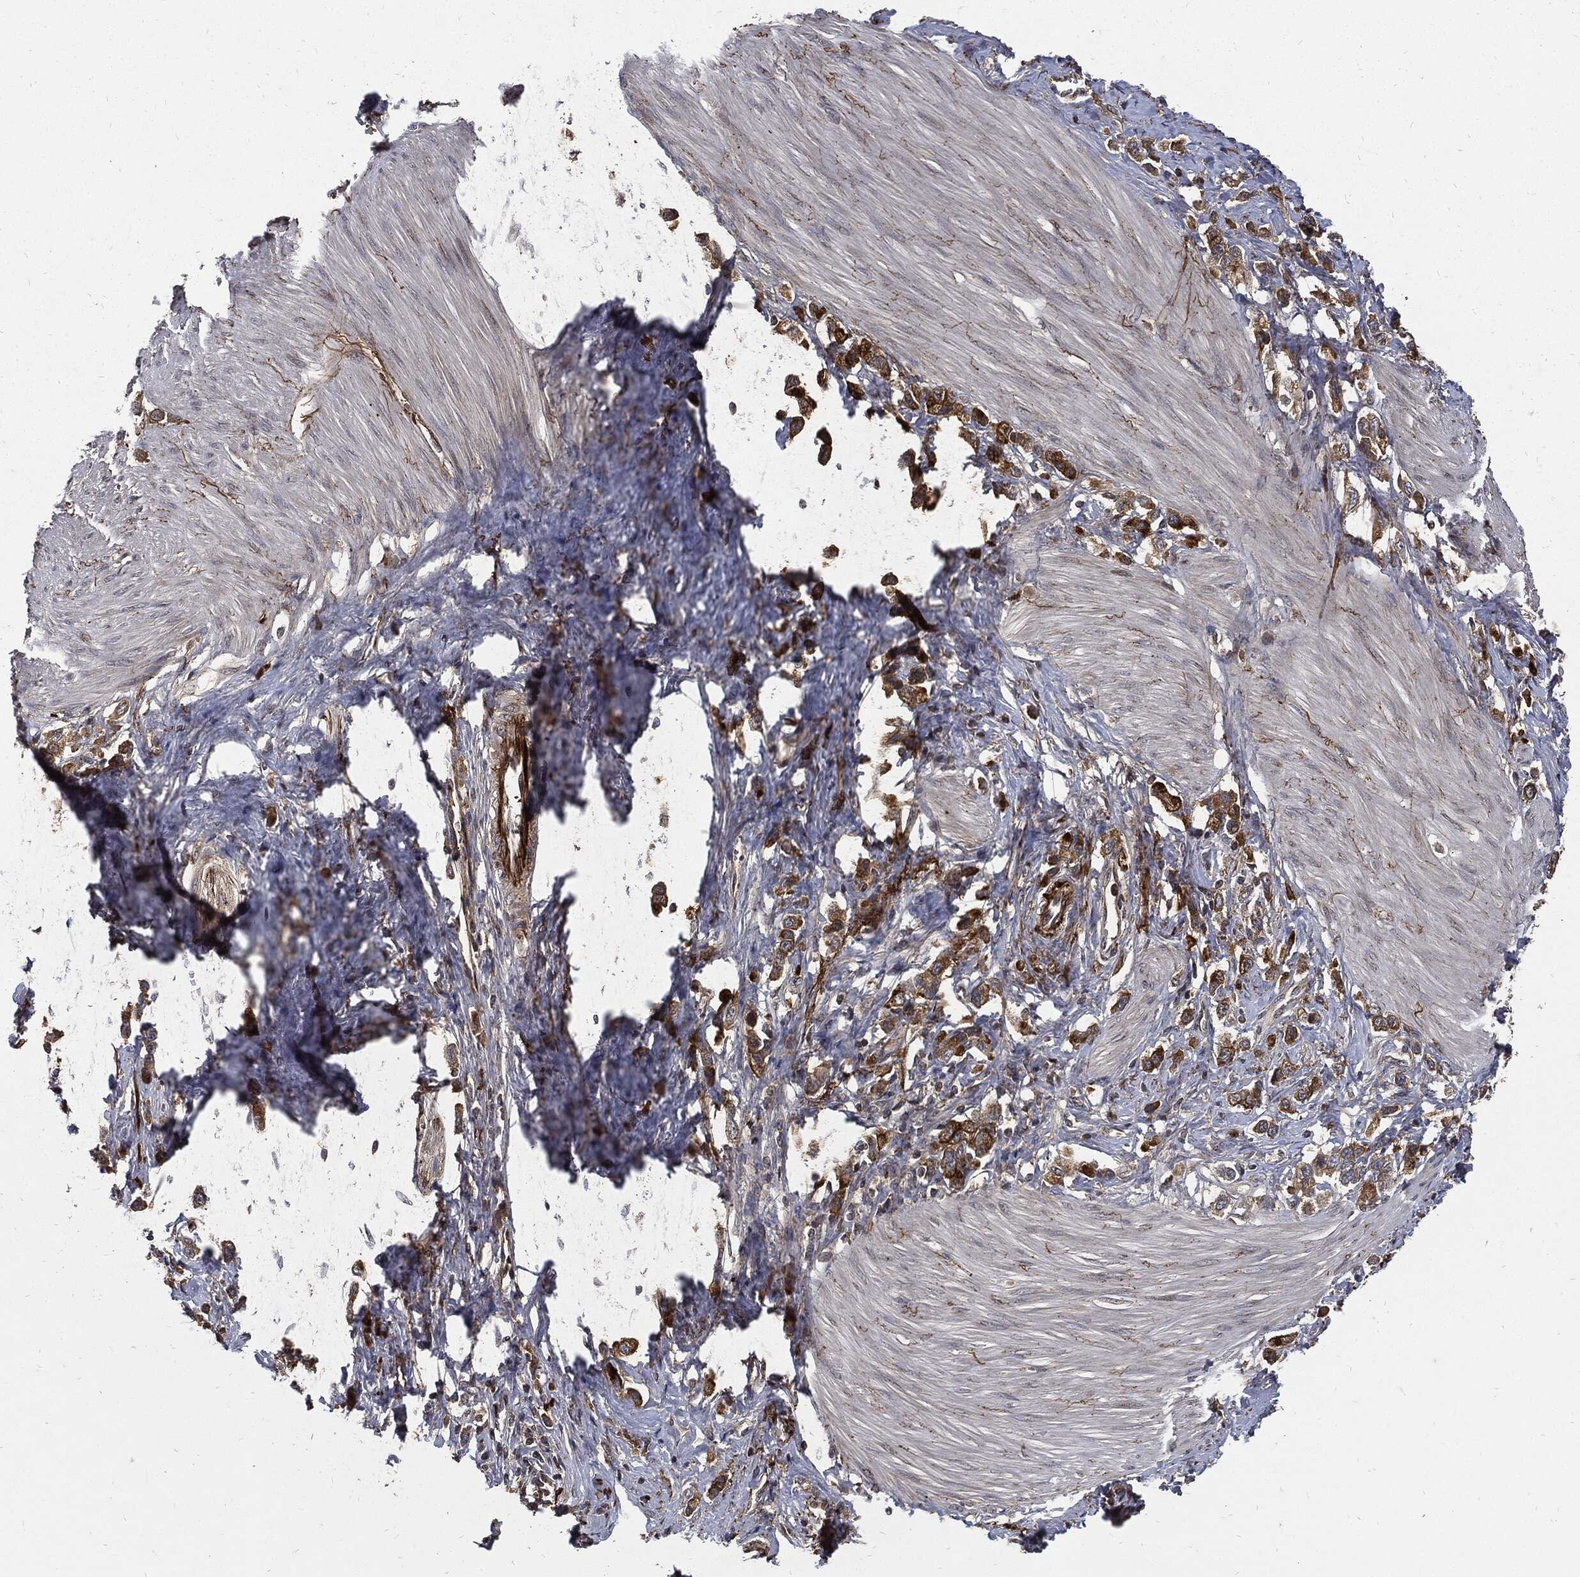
{"staining": {"intensity": "strong", "quantity": ">75%", "location": "cytoplasmic/membranous"}, "tissue": "stomach cancer", "cell_type": "Tumor cells", "image_type": "cancer", "snomed": [{"axis": "morphology", "description": "Normal tissue, NOS"}, {"axis": "morphology", "description": "Adenocarcinoma, NOS"}, {"axis": "morphology", "description": "Adenocarcinoma, High grade"}, {"axis": "topography", "description": "Stomach, upper"}, {"axis": "topography", "description": "Stomach"}], "caption": "An immunohistochemistry (IHC) image of tumor tissue is shown. Protein staining in brown highlights strong cytoplasmic/membranous positivity in adenocarcinoma (stomach) within tumor cells.", "gene": "CLU", "patient": {"sex": "female", "age": 65}}